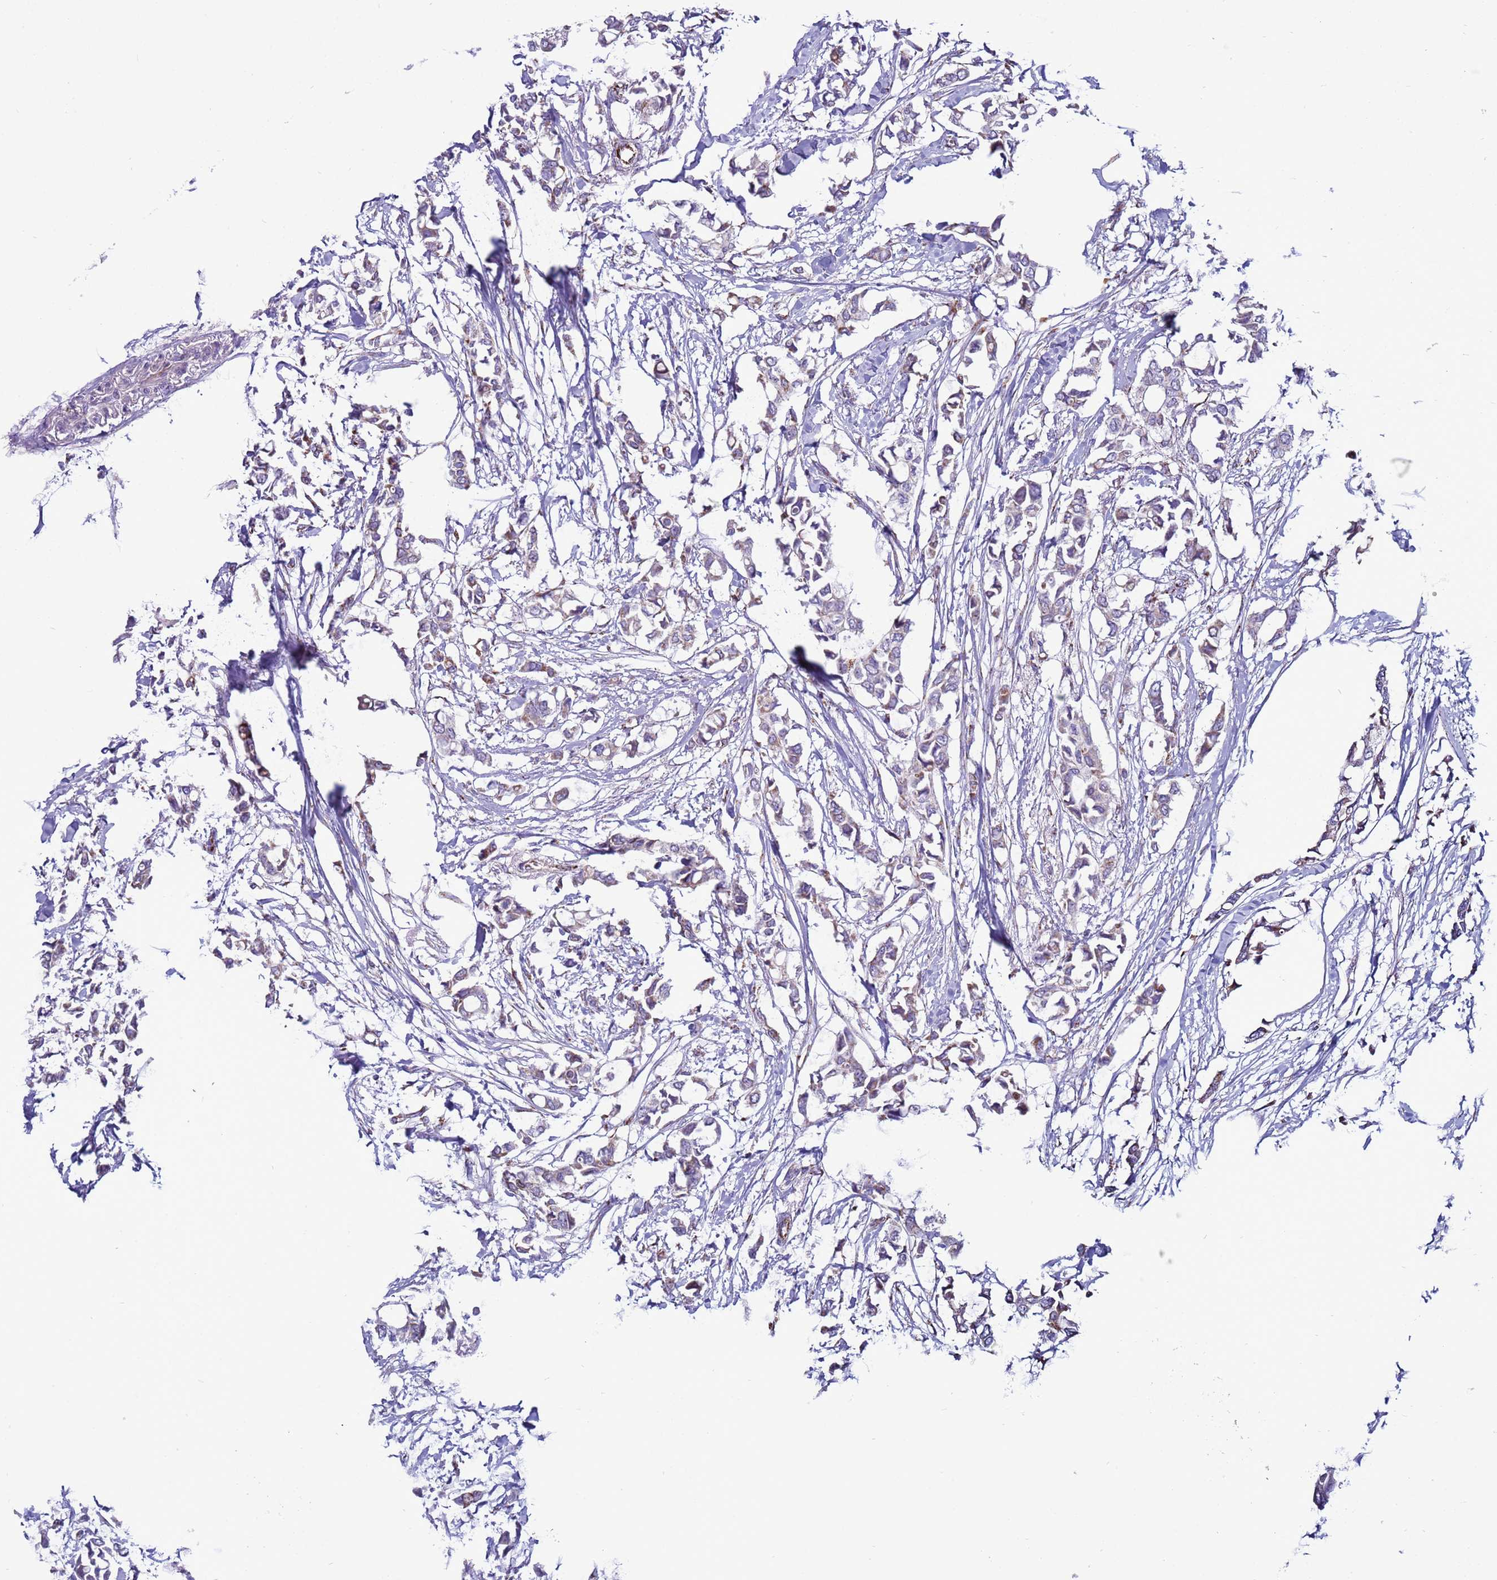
{"staining": {"intensity": "weak", "quantity": "25%-75%", "location": "cytoplasmic/membranous"}, "tissue": "breast cancer", "cell_type": "Tumor cells", "image_type": "cancer", "snomed": [{"axis": "morphology", "description": "Duct carcinoma"}, {"axis": "topography", "description": "Breast"}], "caption": "Human breast cancer stained with a protein marker exhibits weak staining in tumor cells.", "gene": "NCALD", "patient": {"sex": "female", "age": 41}}